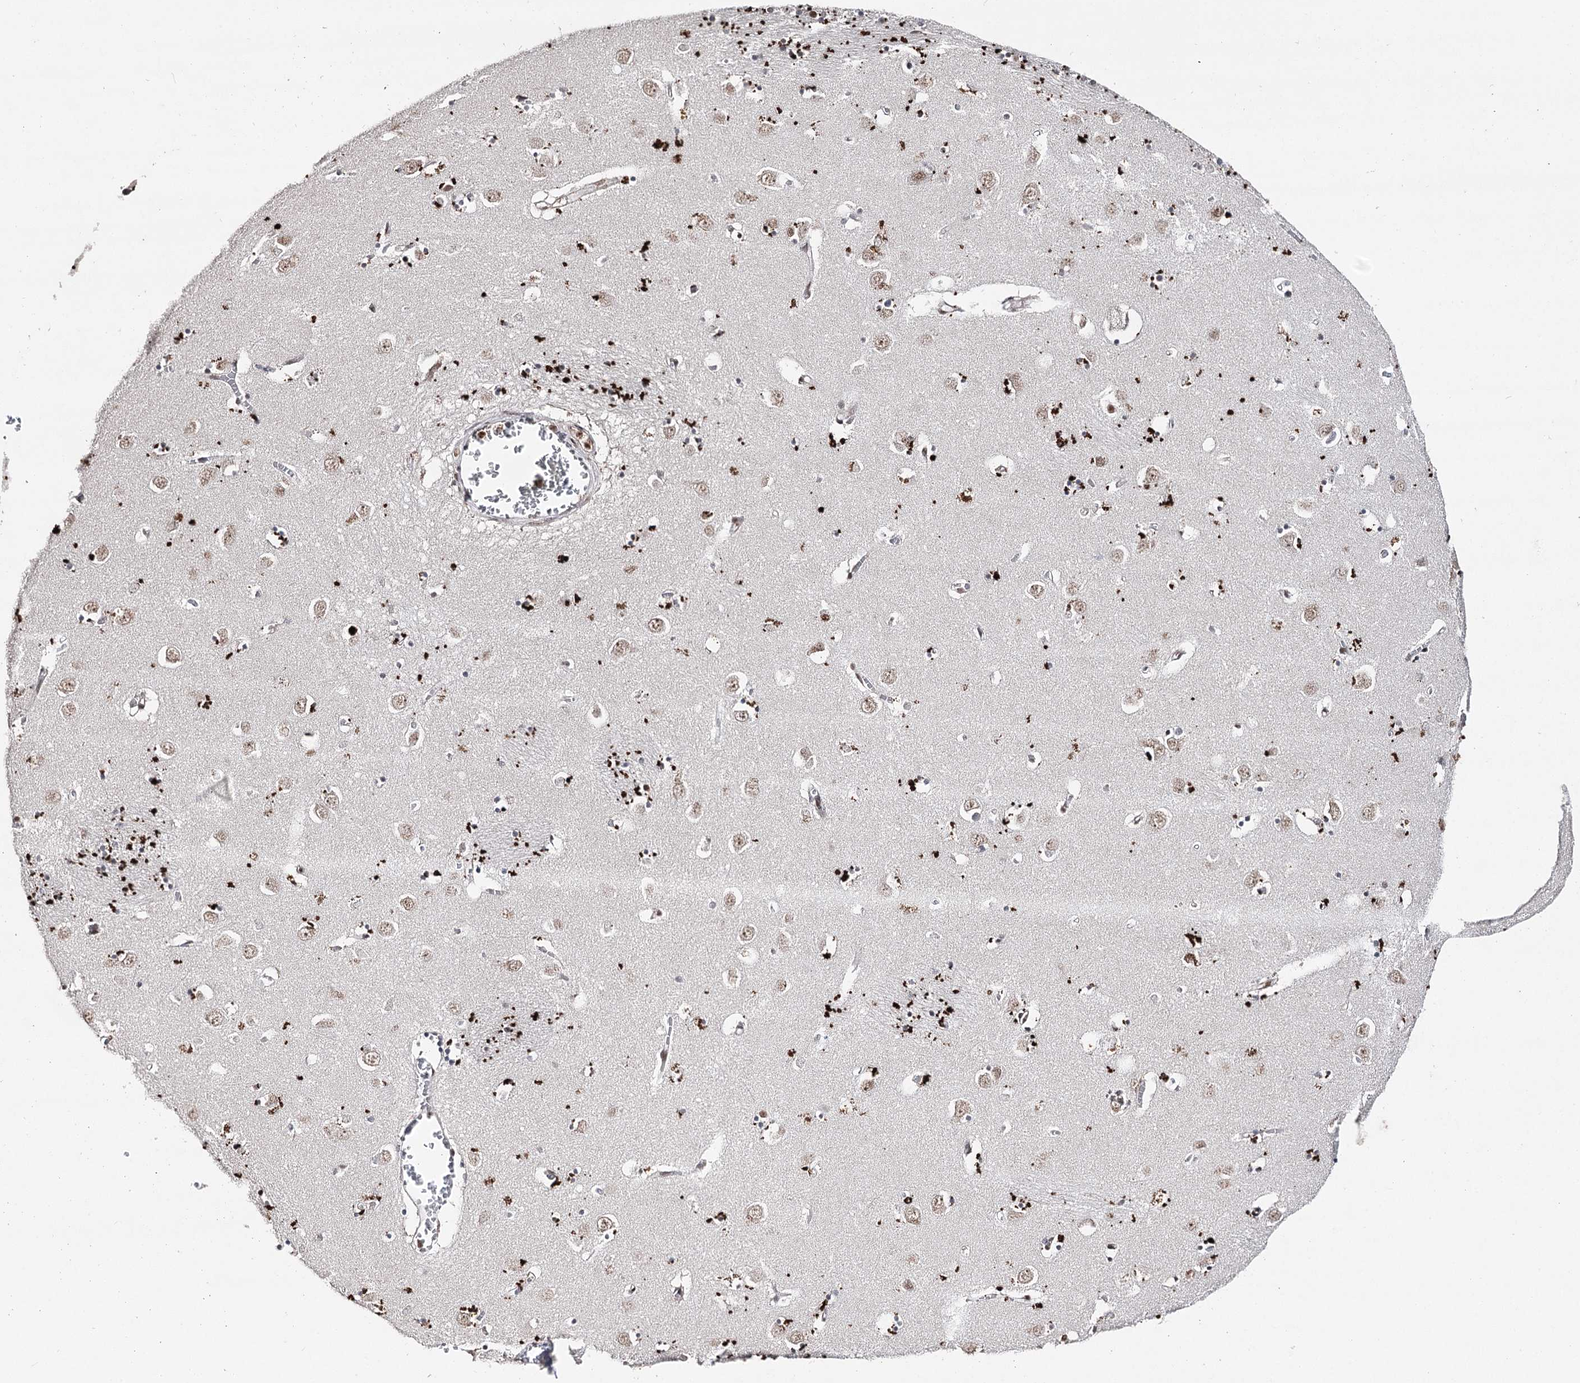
{"staining": {"intensity": "moderate", "quantity": "<25%", "location": "nuclear"}, "tissue": "caudate", "cell_type": "Glial cells", "image_type": "normal", "snomed": [{"axis": "morphology", "description": "Normal tissue, NOS"}, {"axis": "topography", "description": "Lateral ventricle wall"}], "caption": "Glial cells show low levels of moderate nuclear positivity in approximately <25% of cells in benign human caudate. The staining is performed using DAB (3,3'-diaminobenzidine) brown chromogen to label protein expression. The nuclei are counter-stained blue using hematoxylin.", "gene": "PDCD4", "patient": {"sex": "male", "age": 70}}